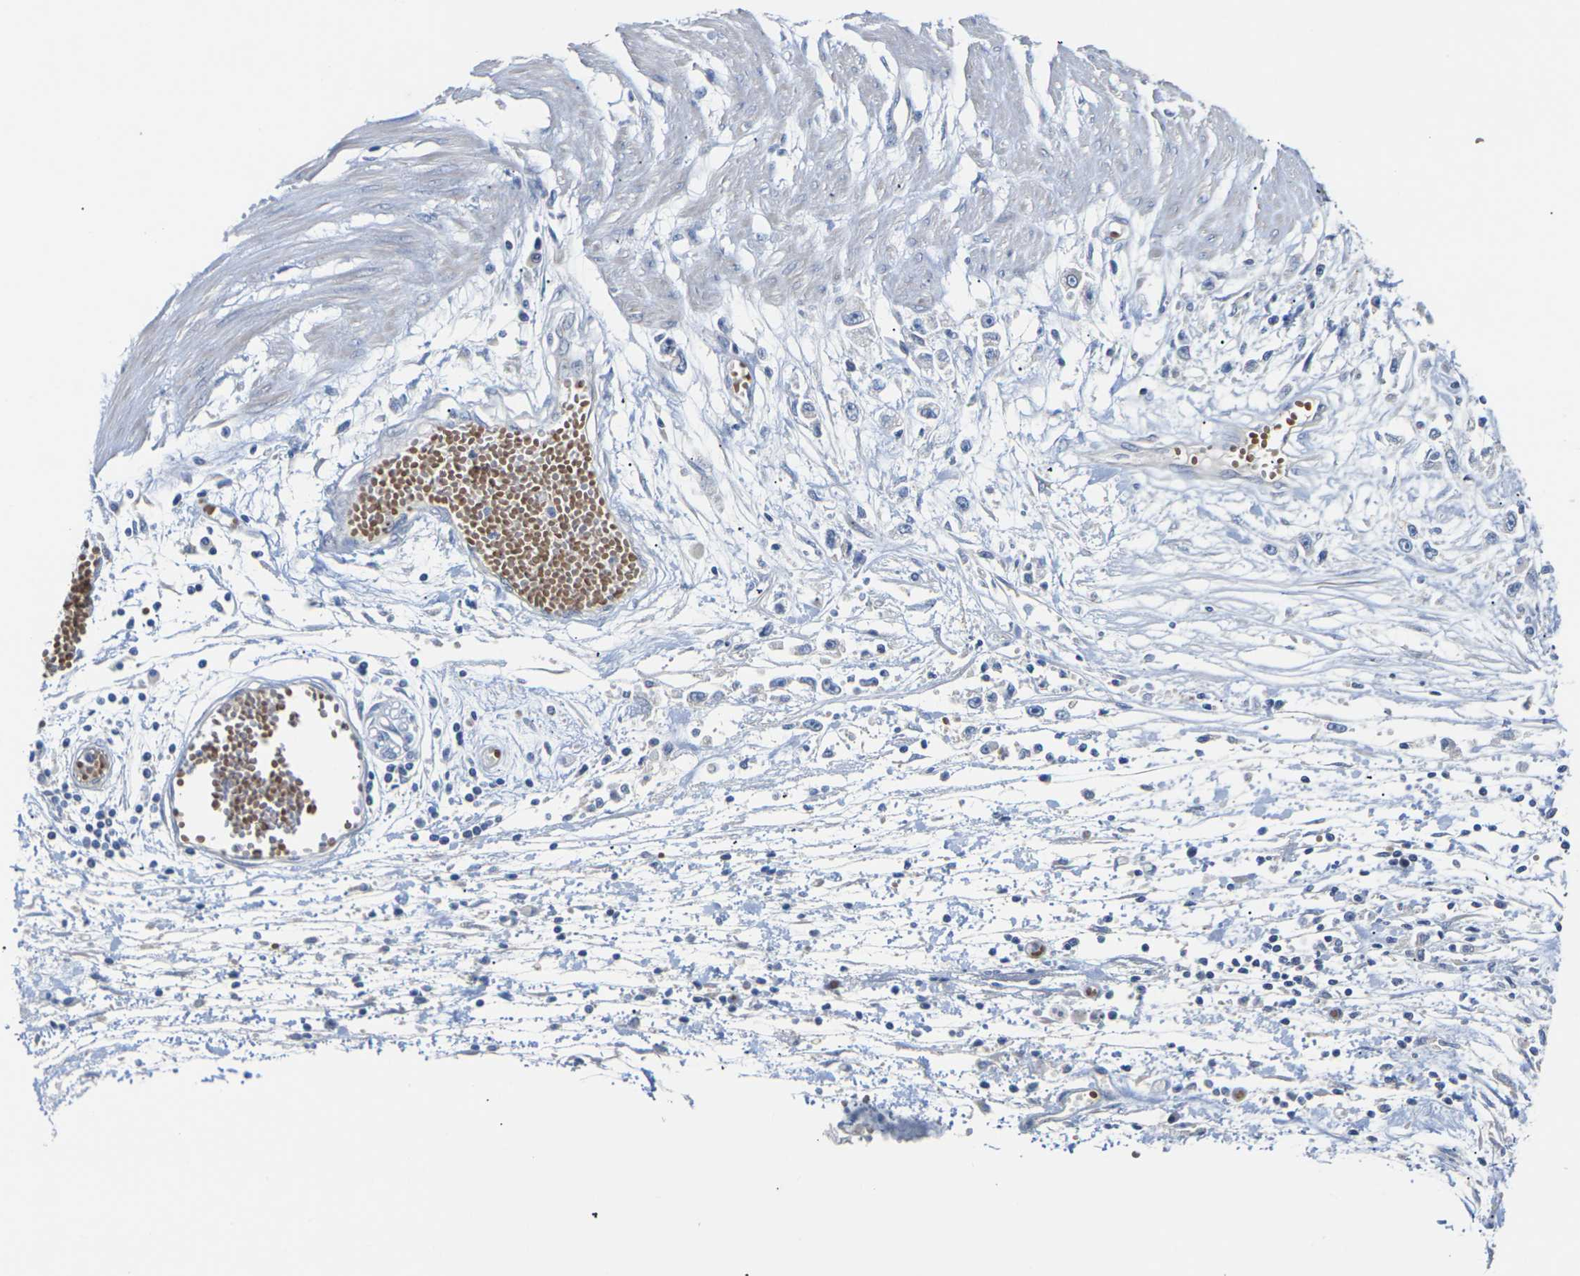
{"staining": {"intensity": "negative", "quantity": "none", "location": "none"}, "tissue": "stomach cancer", "cell_type": "Tumor cells", "image_type": "cancer", "snomed": [{"axis": "morphology", "description": "Adenocarcinoma, NOS"}, {"axis": "topography", "description": "Stomach"}], "caption": "An IHC histopathology image of stomach cancer (adenocarcinoma) is shown. There is no staining in tumor cells of stomach cancer (adenocarcinoma).", "gene": "TMCO4", "patient": {"sex": "female", "age": 59}}